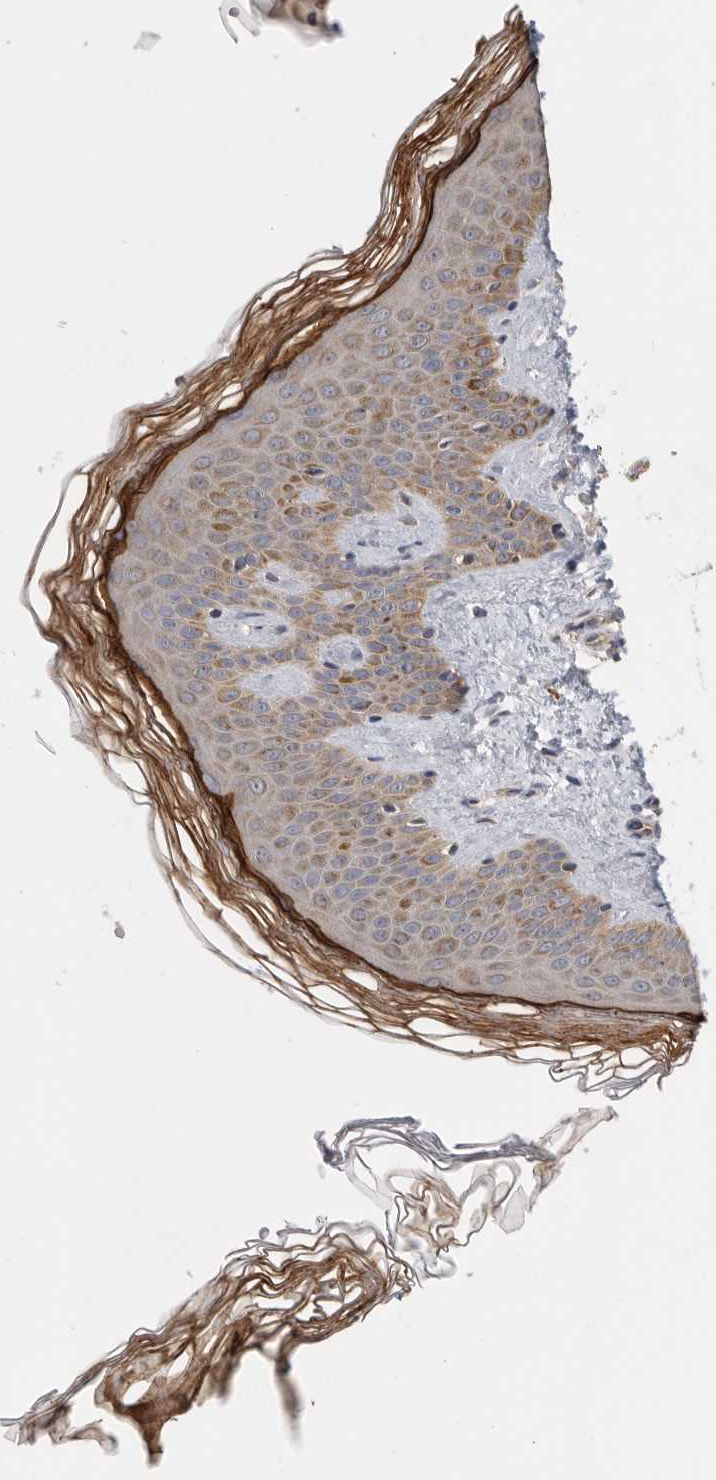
{"staining": {"intensity": "negative", "quantity": "none", "location": "none"}, "tissue": "skin", "cell_type": "Fibroblasts", "image_type": "normal", "snomed": [{"axis": "morphology", "description": "Normal tissue, NOS"}, {"axis": "morphology", "description": "Neoplasm, benign, NOS"}, {"axis": "topography", "description": "Skin"}, {"axis": "topography", "description": "Soft tissue"}], "caption": "Immunohistochemistry (IHC) of normal human skin reveals no staining in fibroblasts.", "gene": "MTFR1L", "patient": {"sex": "male", "age": 26}}